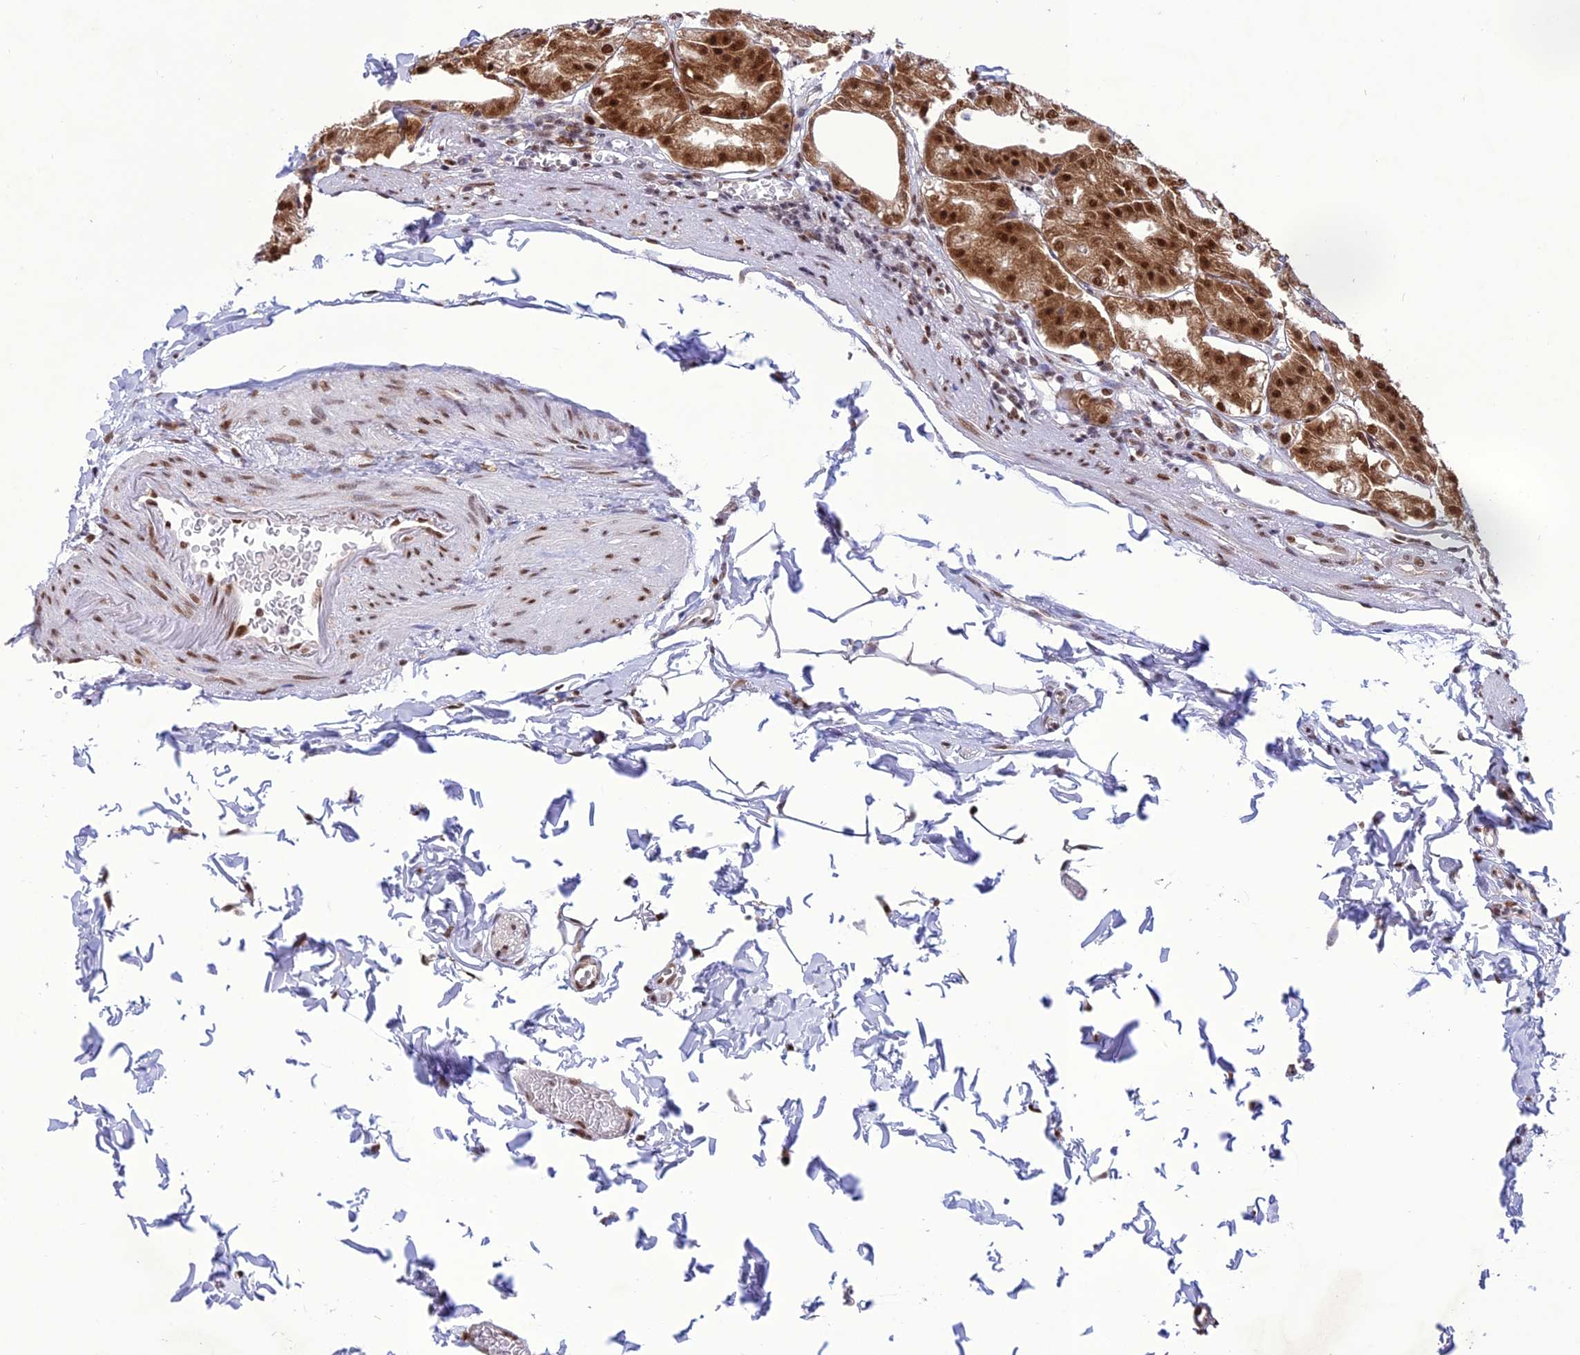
{"staining": {"intensity": "strong", "quantity": ">75%", "location": "cytoplasmic/membranous,nuclear"}, "tissue": "stomach", "cell_type": "Glandular cells", "image_type": "normal", "snomed": [{"axis": "morphology", "description": "Normal tissue, NOS"}, {"axis": "topography", "description": "Stomach, lower"}], "caption": "IHC photomicrograph of benign stomach stained for a protein (brown), which demonstrates high levels of strong cytoplasmic/membranous,nuclear positivity in about >75% of glandular cells.", "gene": "DDX1", "patient": {"sex": "male", "age": 71}}